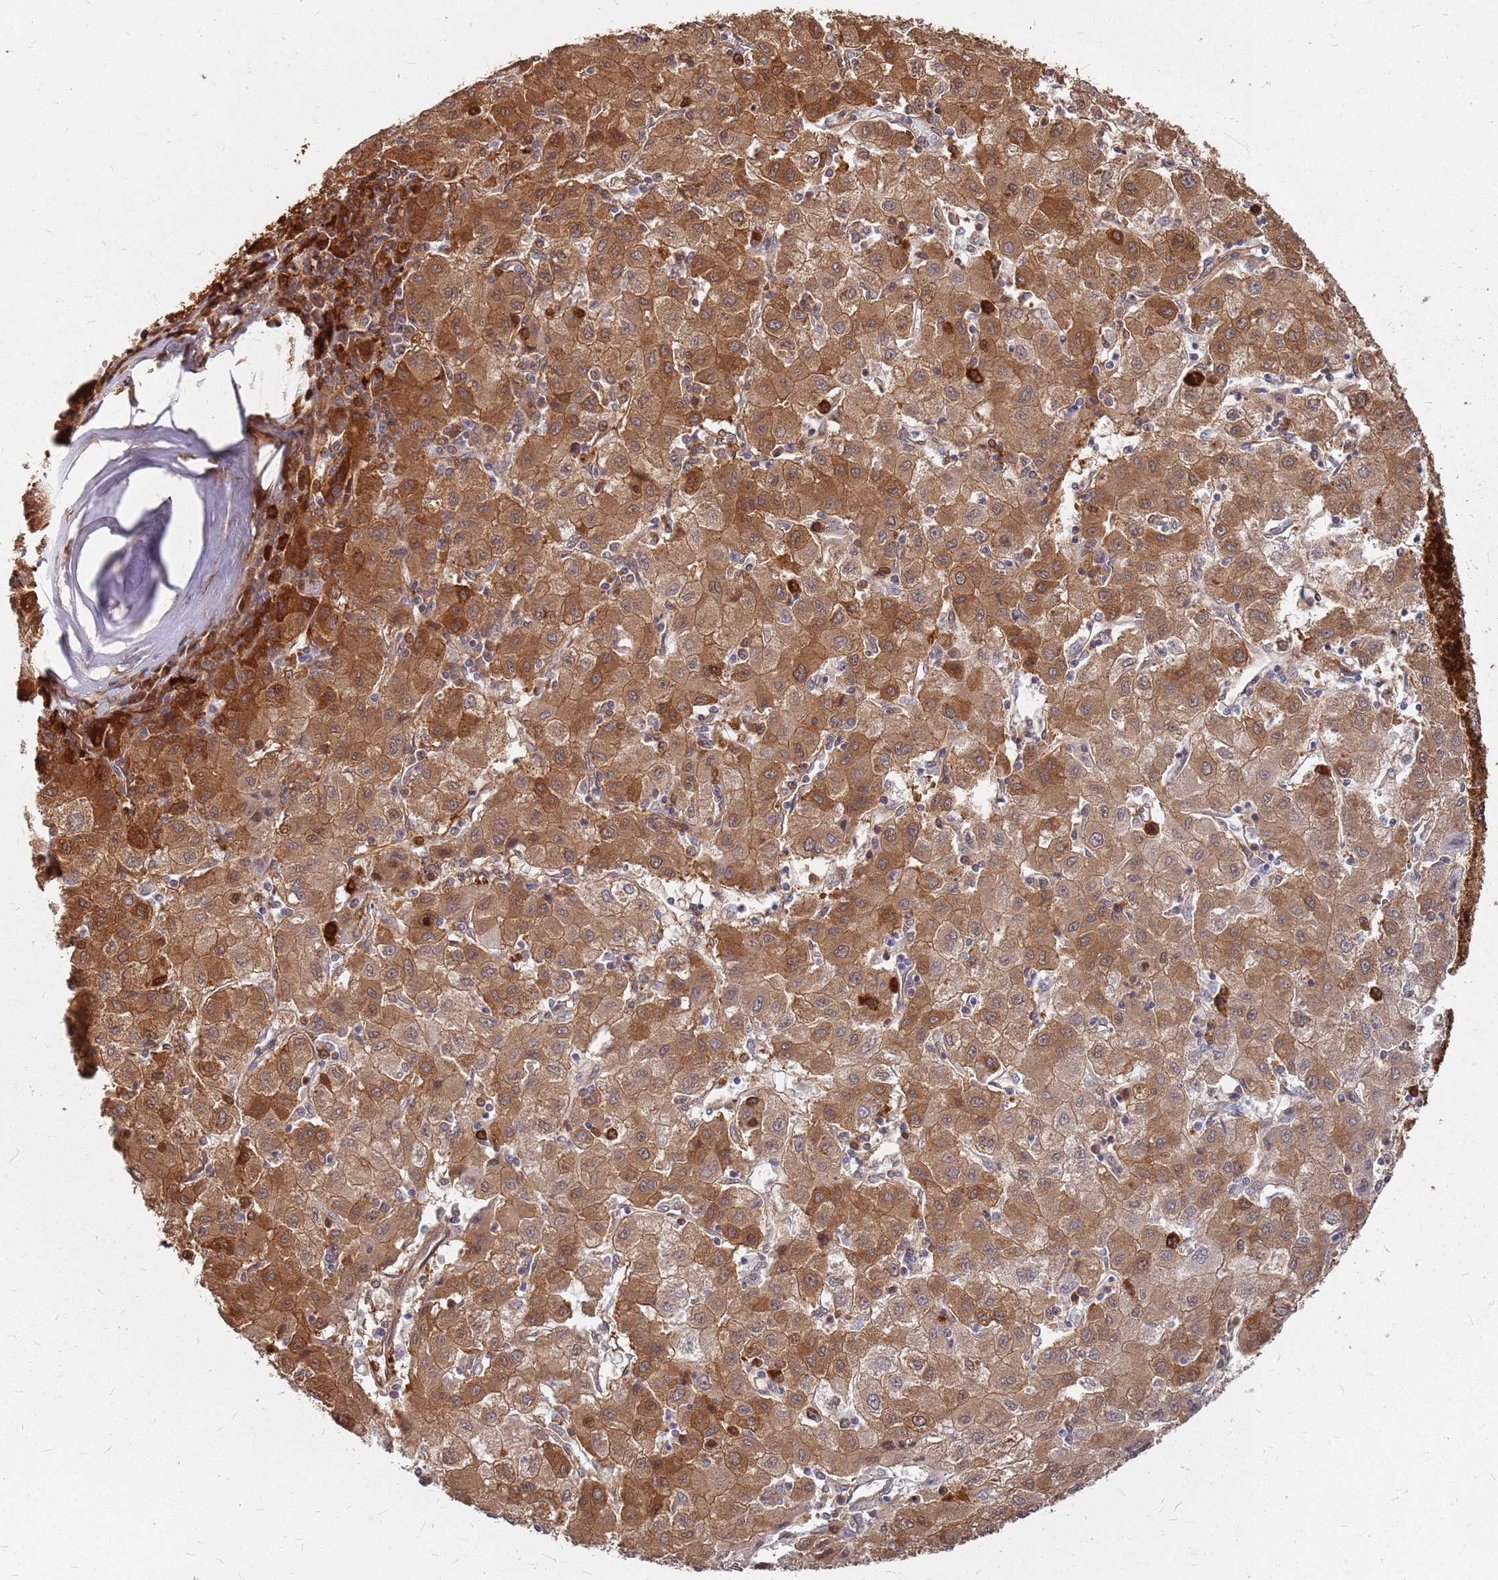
{"staining": {"intensity": "moderate", "quantity": ">75%", "location": "cytoplasmic/membranous"}, "tissue": "liver cancer", "cell_type": "Tumor cells", "image_type": "cancer", "snomed": [{"axis": "morphology", "description": "Carcinoma, Hepatocellular, NOS"}, {"axis": "topography", "description": "Liver"}], "caption": "Liver hepatocellular carcinoma tissue demonstrates moderate cytoplasmic/membranous positivity in about >75% of tumor cells, visualized by immunohistochemistry. The protein is stained brown, and the nuclei are stained in blue (DAB IHC with brightfield microscopy, high magnification).", "gene": "HDX", "patient": {"sex": "male", "age": 72}}